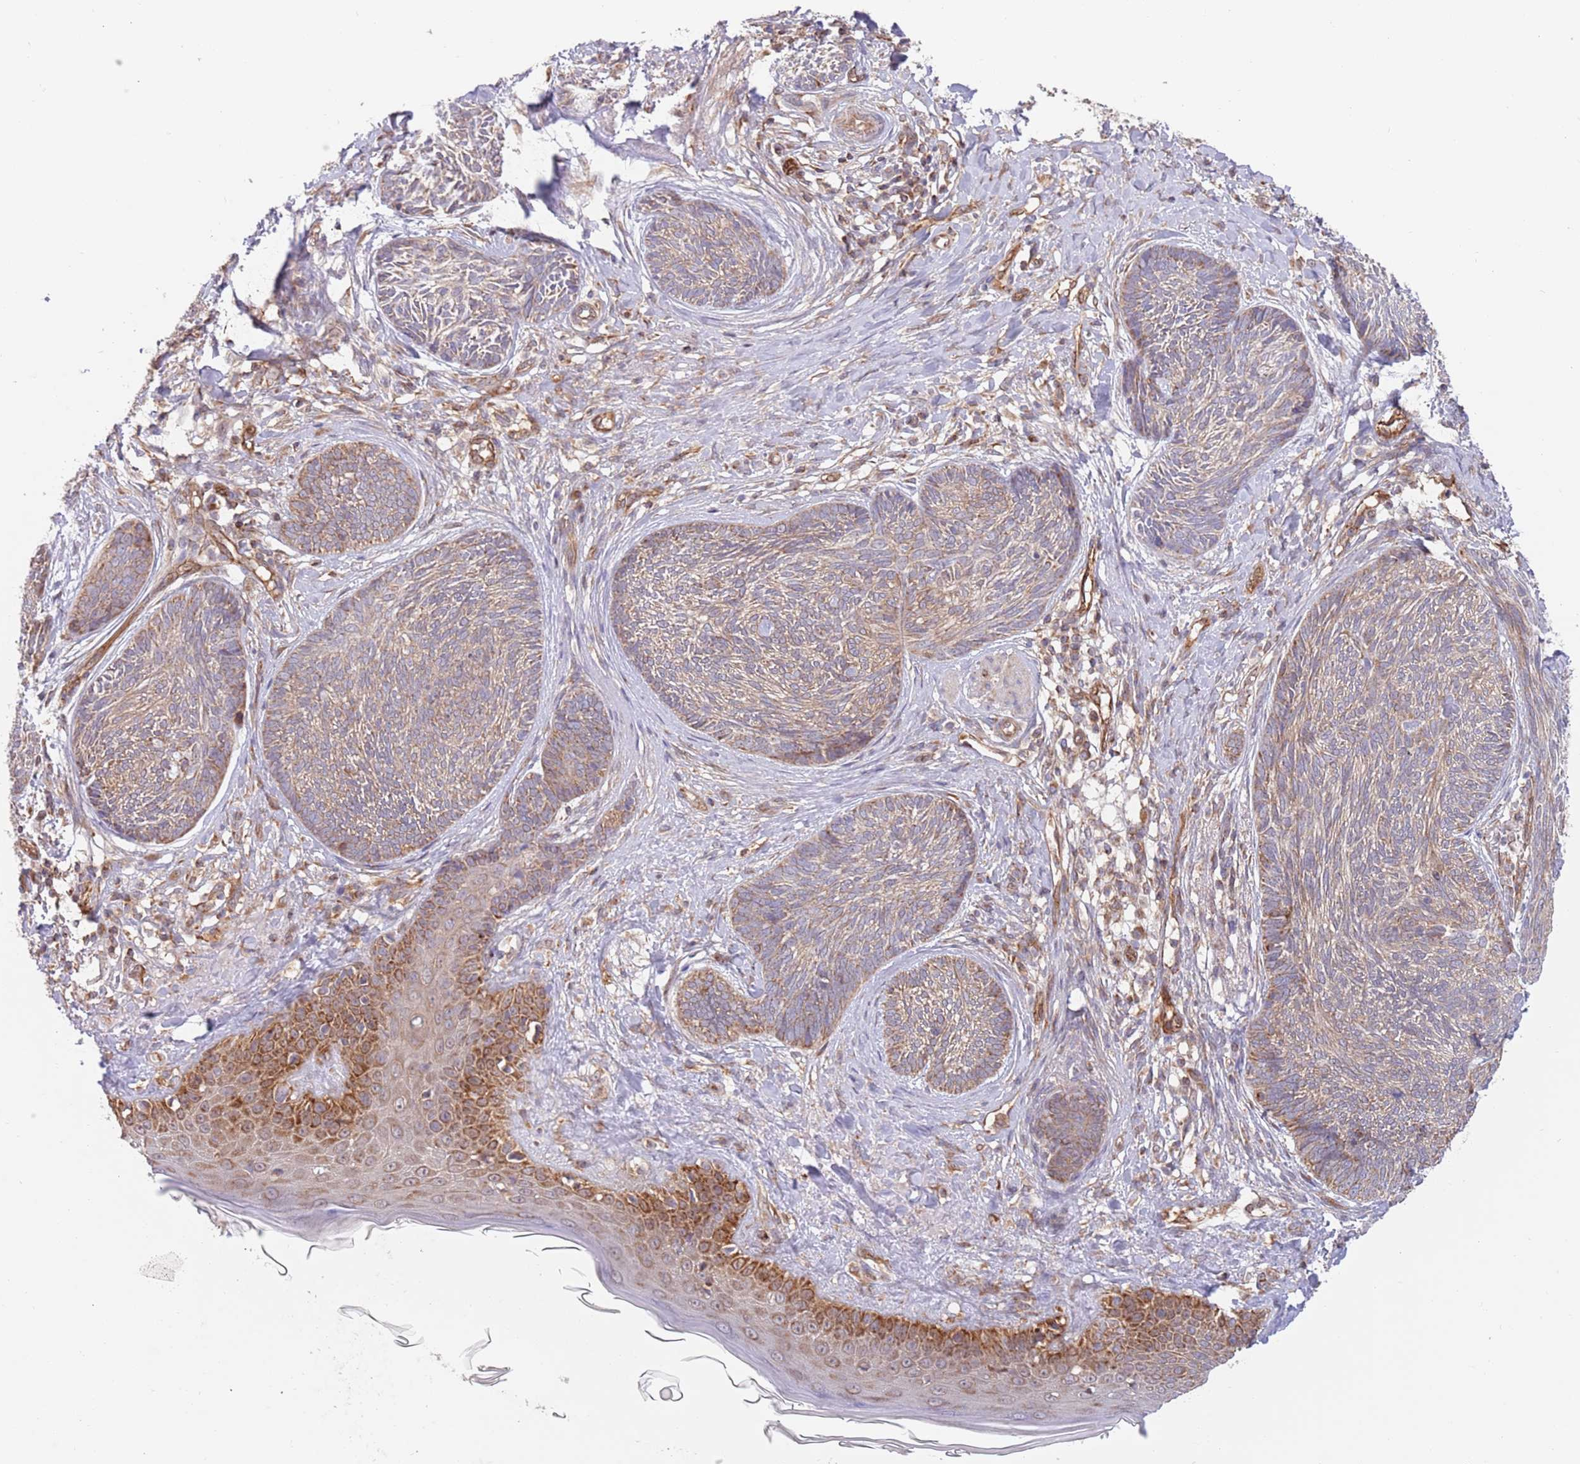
{"staining": {"intensity": "moderate", "quantity": "25%-75%", "location": "cytoplasmic/membranous"}, "tissue": "skin cancer", "cell_type": "Tumor cells", "image_type": "cancer", "snomed": [{"axis": "morphology", "description": "Basal cell carcinoma"}, {"axis": "topography", "description": "Skin"}], "caption": "Protein analysis of skin cancer (basal cell carcinoma) tissue reveals moderate cytoplasmic/membranous staining in about 25%-75% of tumor cells. Using DAB (brown) and hematoxylin (blue) stains, captured at high magnification using brightfield microscopy.", "gene": "GUK1", "patient": {"sex": "male", "age": 73}}